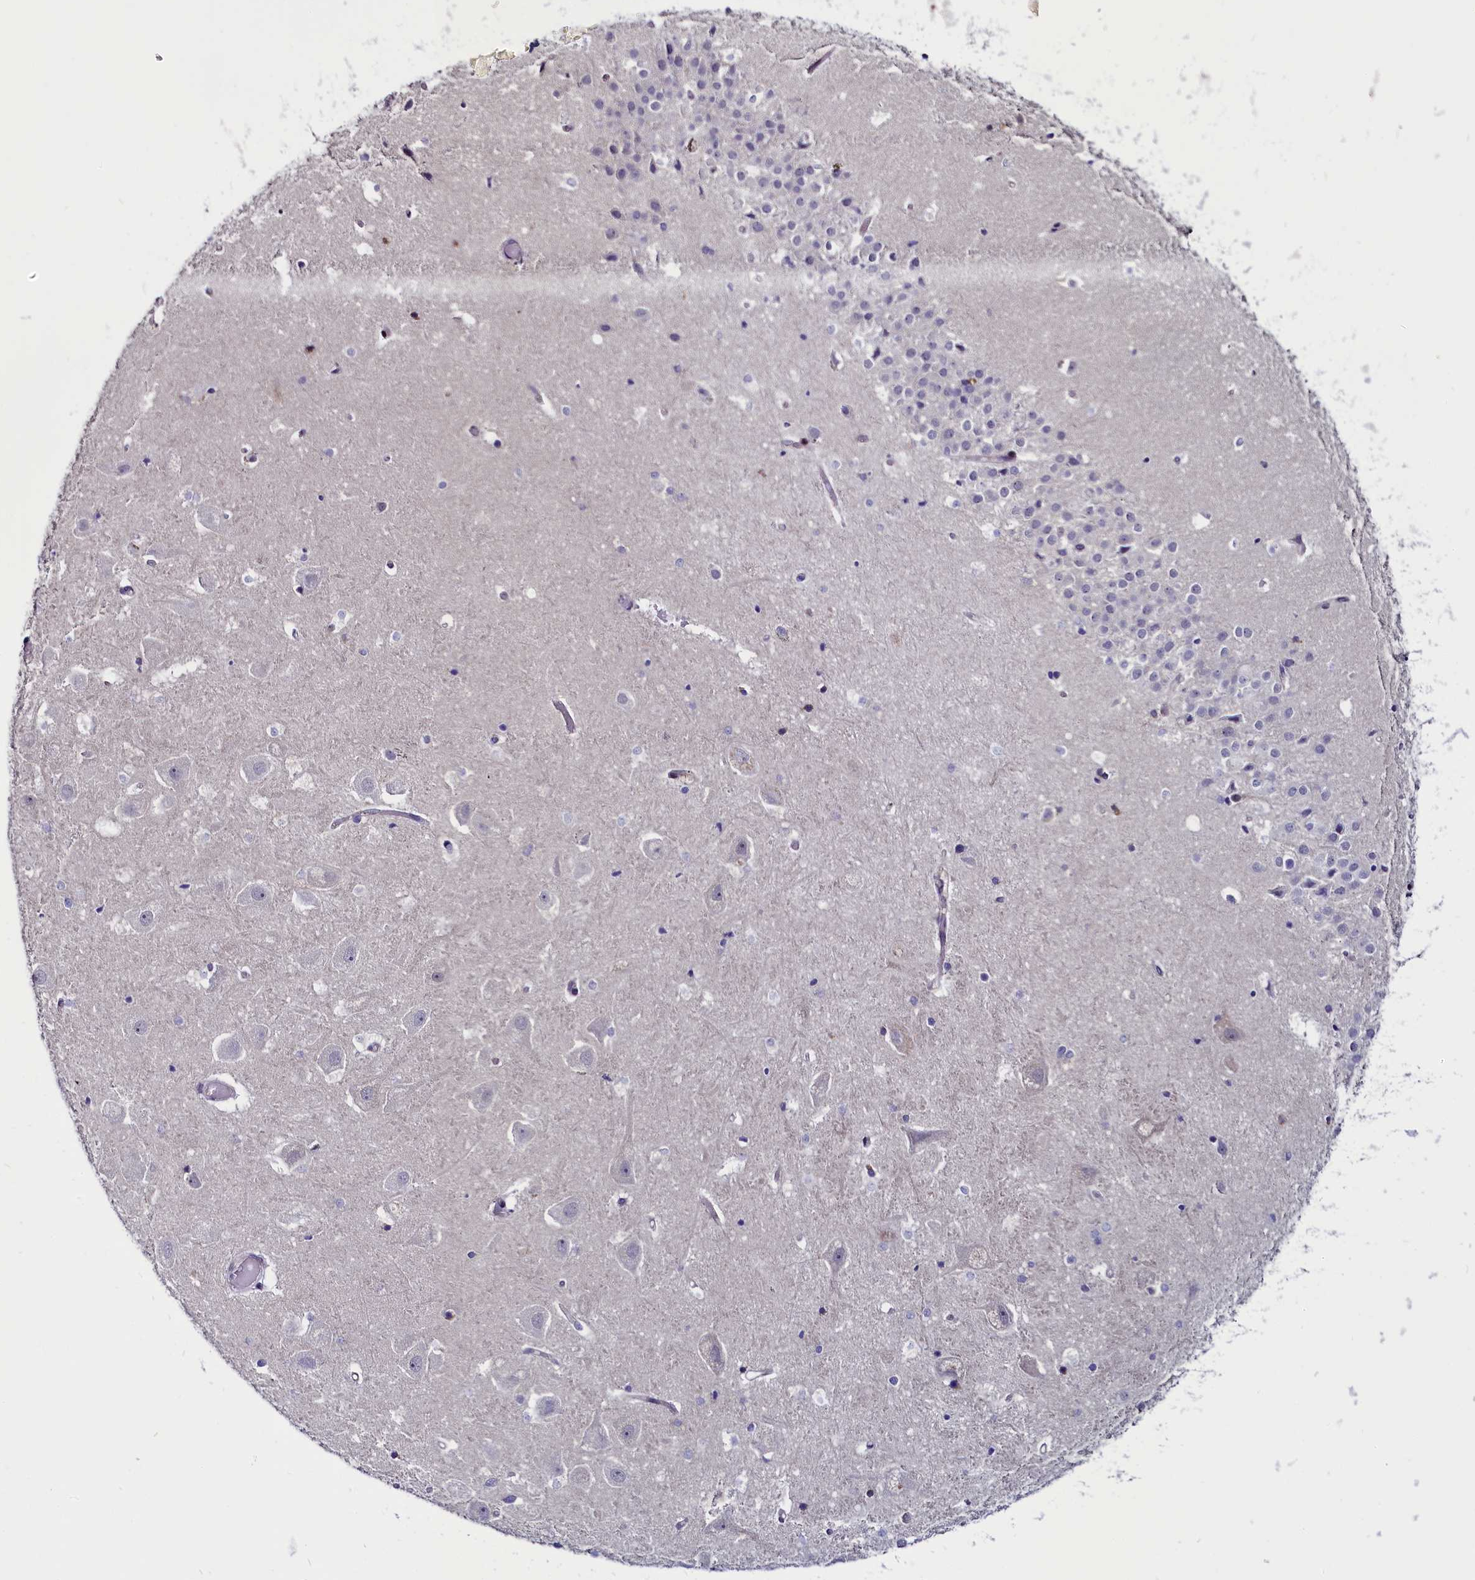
{"staining": {"intensity": "negative", "quantity": "none", "location": "none"}, "tissue": "hippocampus", "cell_type": "Glial cells", "image_type": "normal", "snomed": [{"axis": "morphology", "description": "Normal tissue, NOS"}, {"axis": "topography", "description": "Hippocampus"}], "caption": "Micrograph shows no significant protein staining in glial cells of unremarkable hippocampus. (Immunohistochemistry, brightfield microscopy, high magnification).", "gene": "CIAPIN1", "patient": {"sex": "female", "age": 52}}